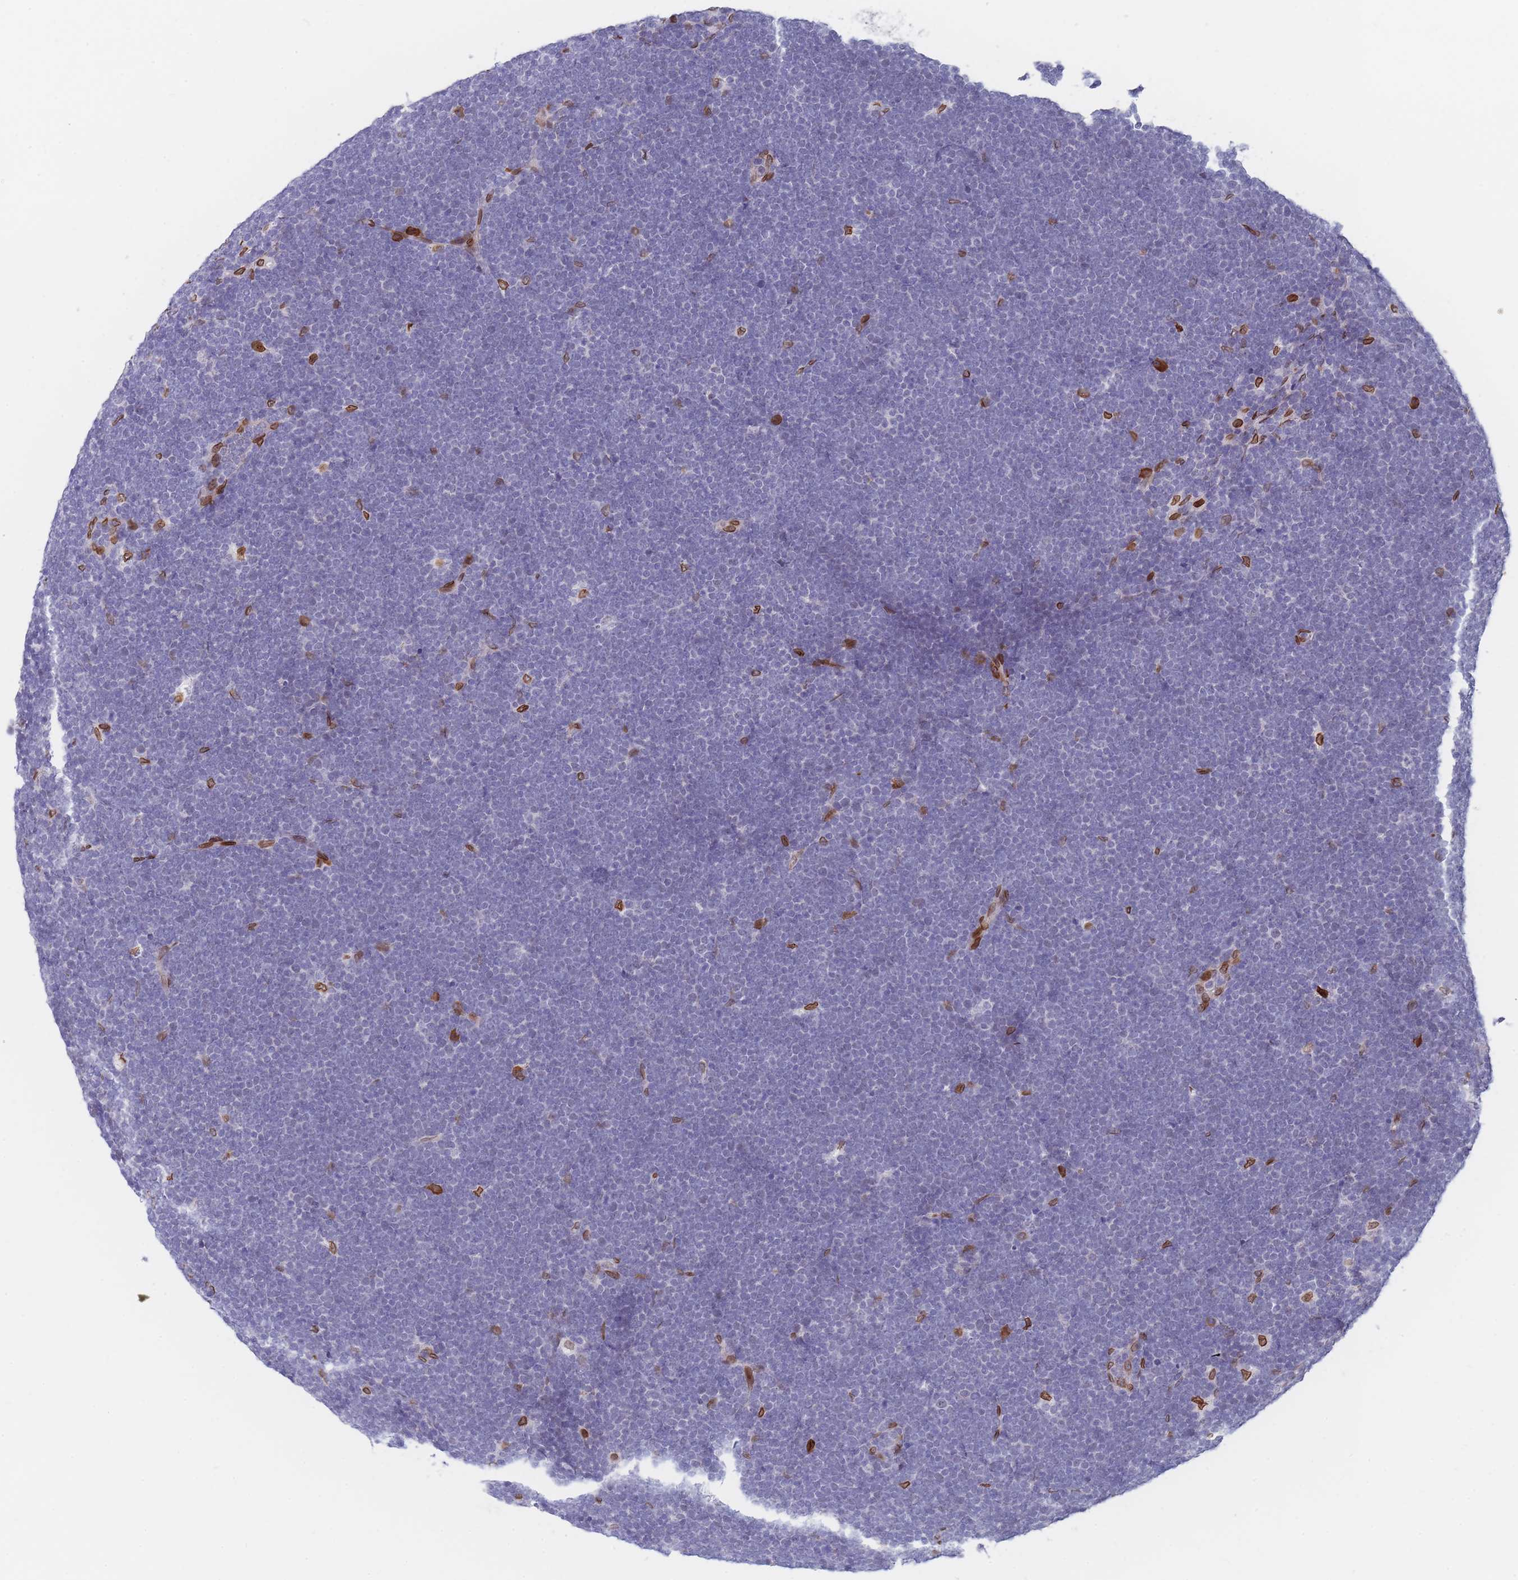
{"staining": {"intensity": "negative", "quantity": "none", "location": "none"}, "tissue": "lymphoma", "cell_type": "Tumor cells", "image_type": "cancer", "snomed": [{"axis": "morphology", "description": "Malignant lymphoma, non-Hodgkin's type, High grade"}, {"axis": "topography", "description": "Lymph node"}], "caption": "IHC of human lymphoma demonstrates no staining in tumor cells.", "gene": "ZBTB1", "patient": {"sex": "male", "age": 13}}